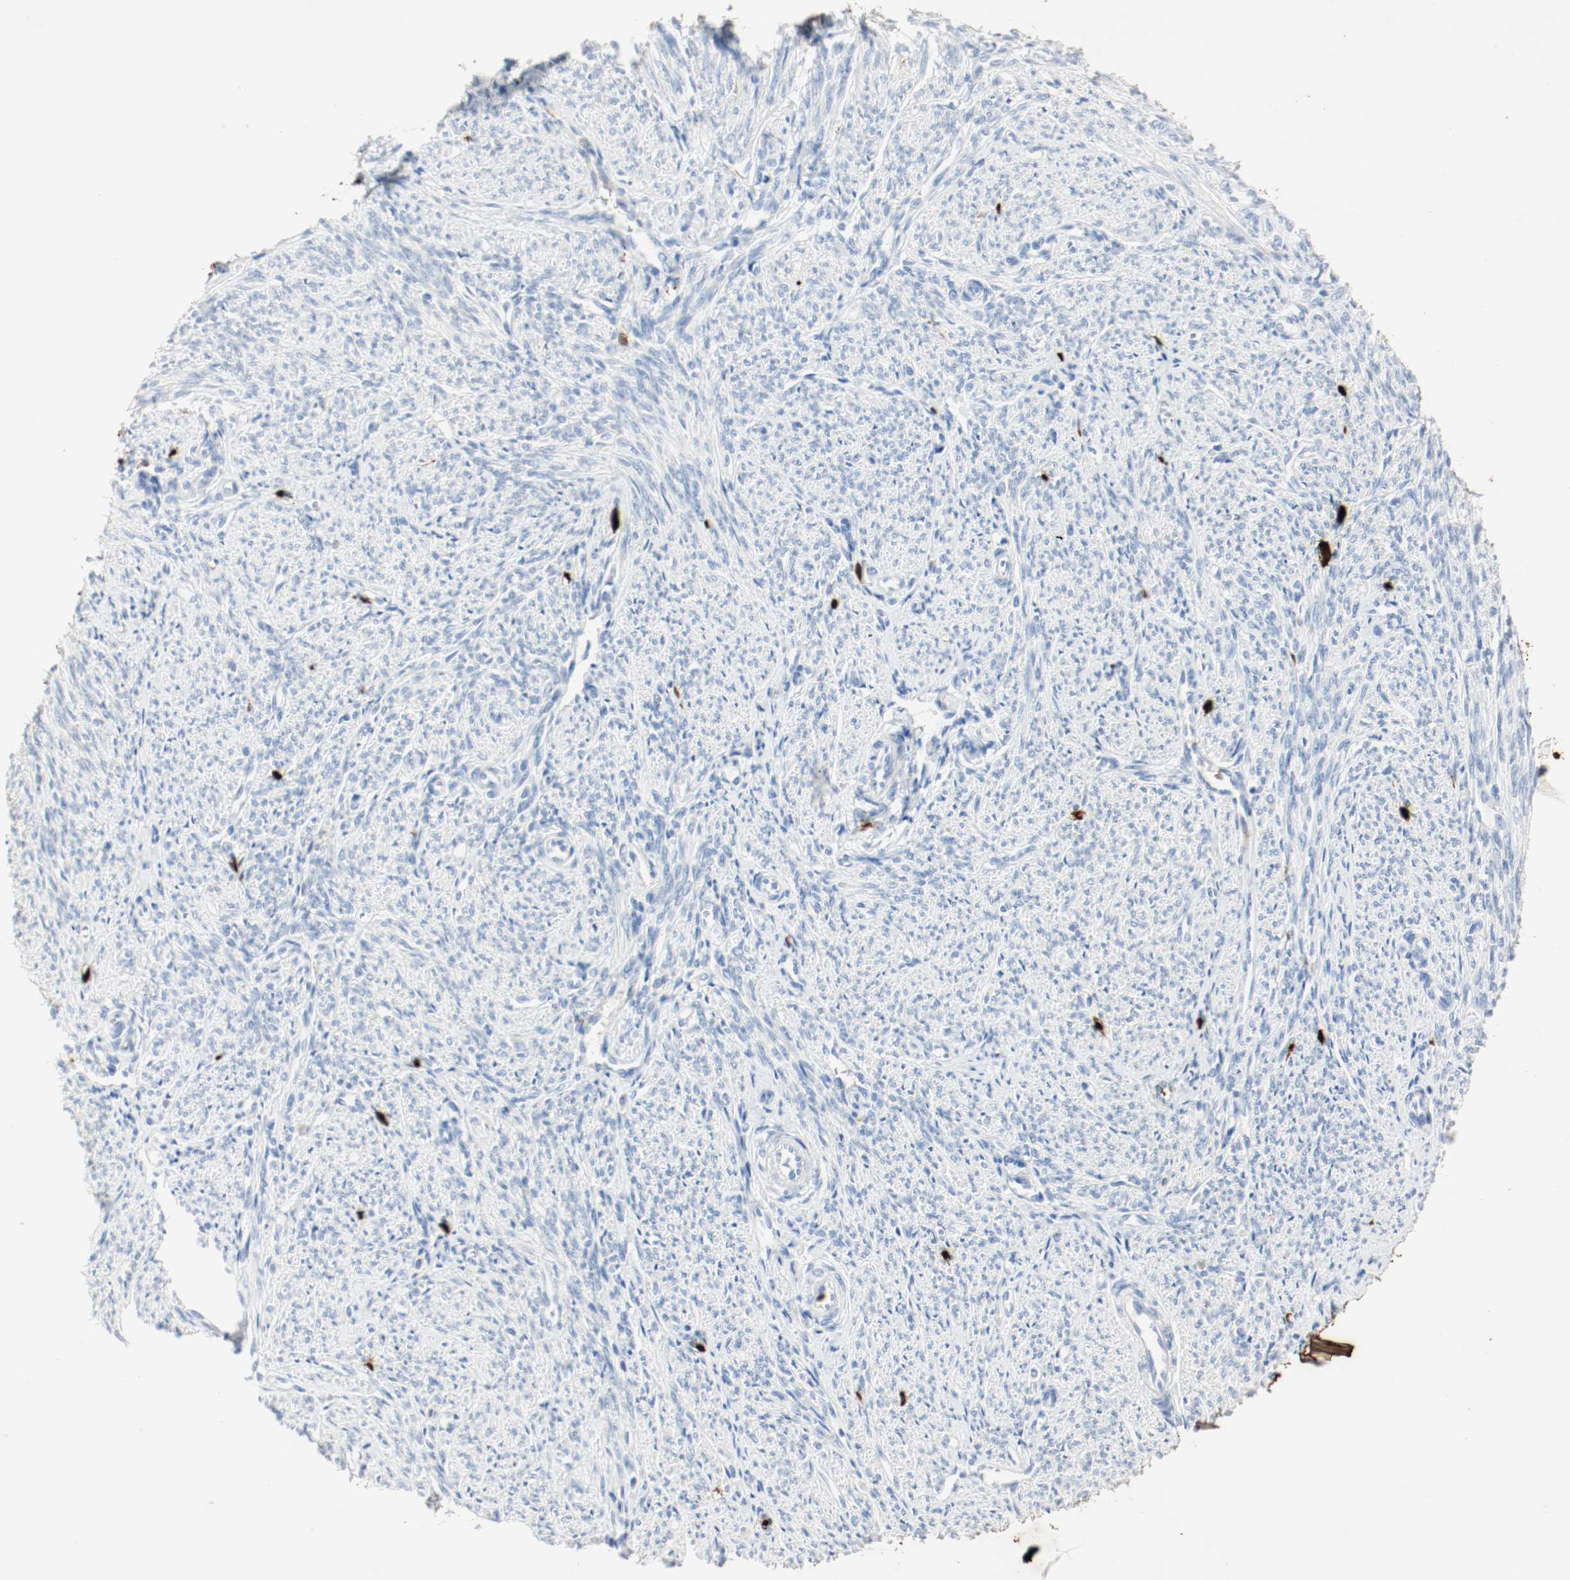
{"staining": {"intensity": "negative", "quantity": "none", "location": "none"}, "tissue": "smooth muscle", "cell_type": "Smooth muscle cells", "image_type": "normal", "snomed": [{"axis": "morphology", "description": "Normal tissue, NOS"}, {"axis": "topography", "description": "Smooth muscle"}], "caption": "The histopathology image displays no significant positivity in smooth muscle cells of smooth muscle.", "gene": "S100A9", "patient": {"sex": "female", "age": 65}}